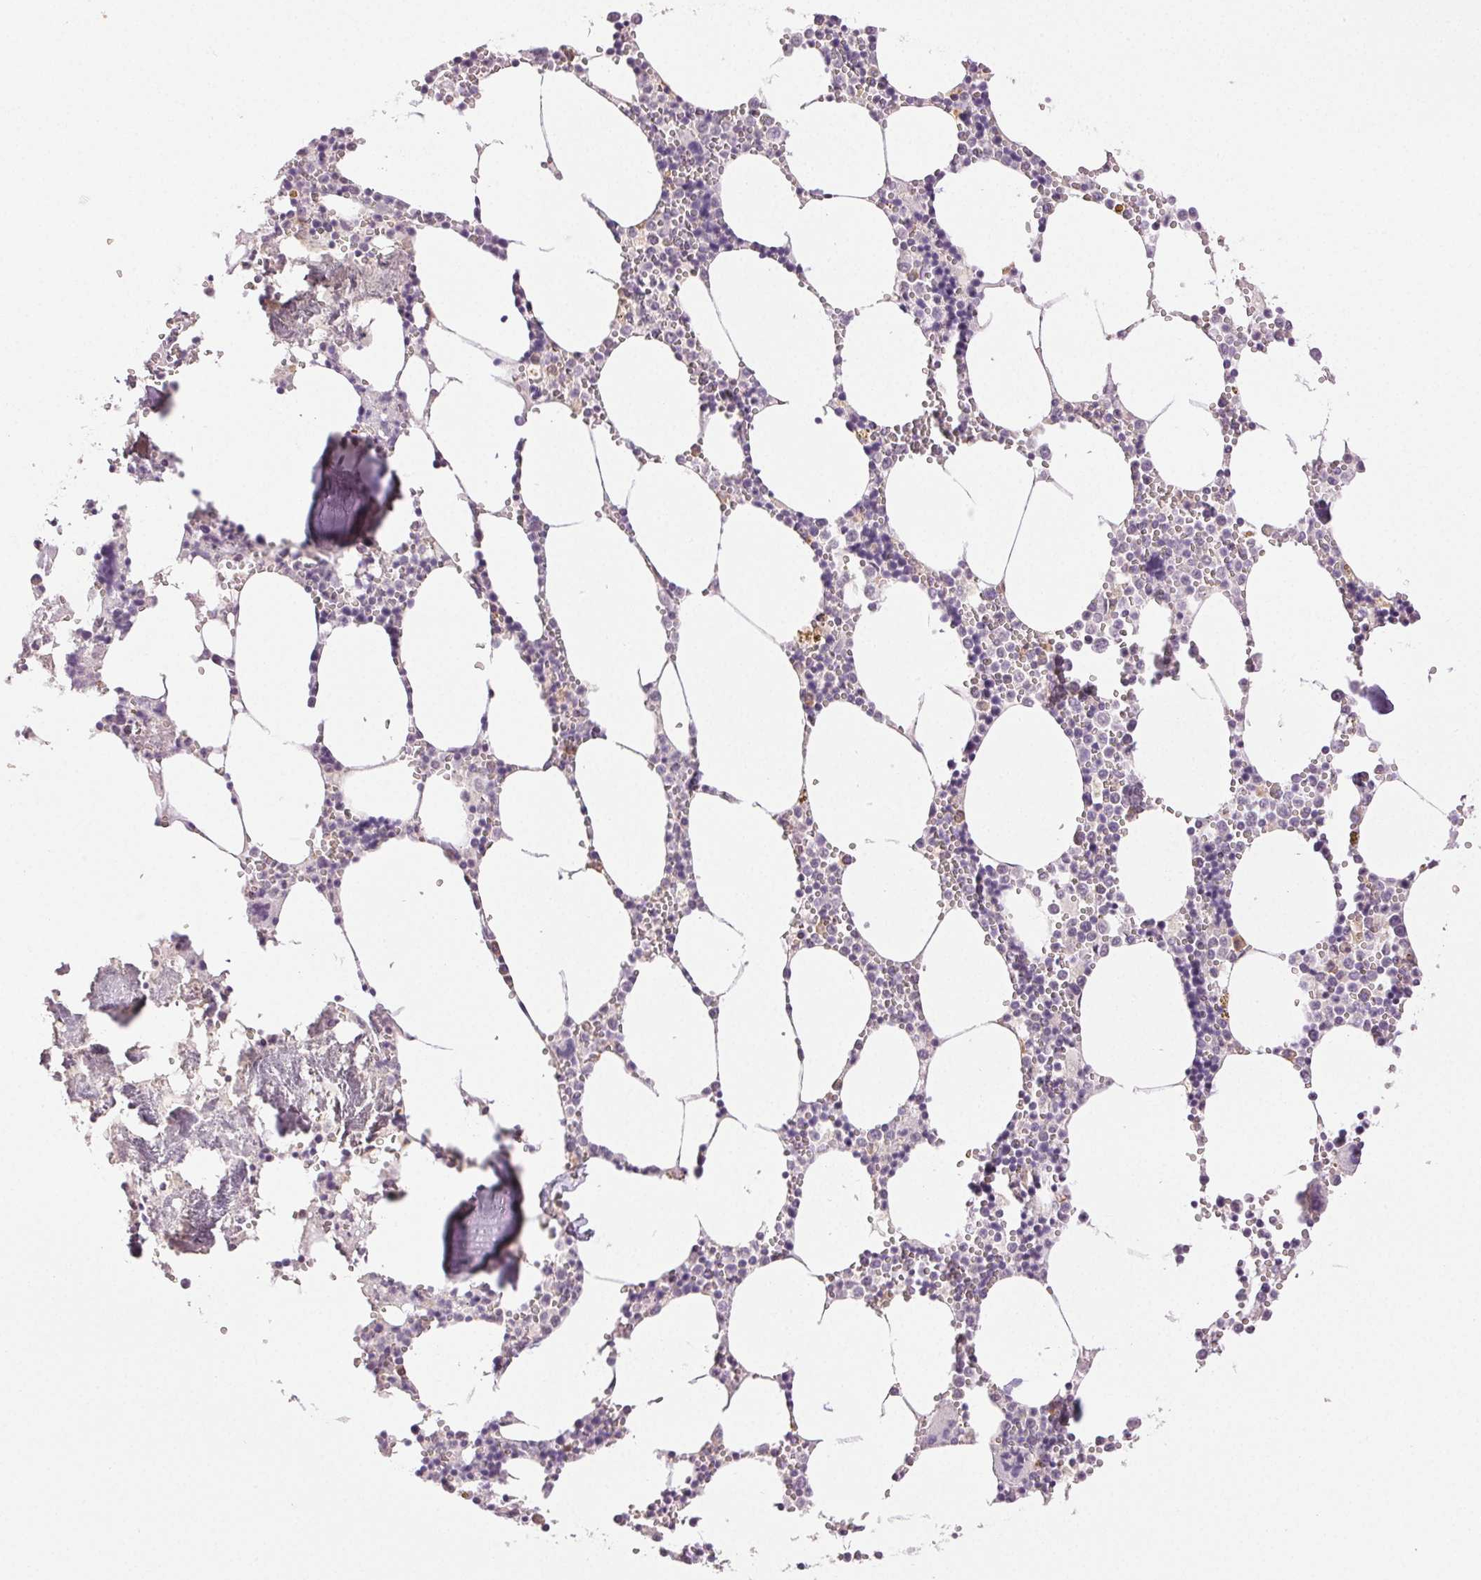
{"staining": {"intensity": "negative", "quantity": "none", "location": "none"}, "tissue": "bone marrow", "cell_type": "Hematopoietic cells", "image_type": "normal", "snomed": [{"axis": "morphology", "description": "Normal tissue, NOS"}, {"axis": "topography", "description": "Bone marrow"}], "caption": "Human bone marrow stained for a protein using IHC reveals no staining in hematopoietic cells.", "gene": "PLCB1", "patient": {"sex": "male", "age": 54}}